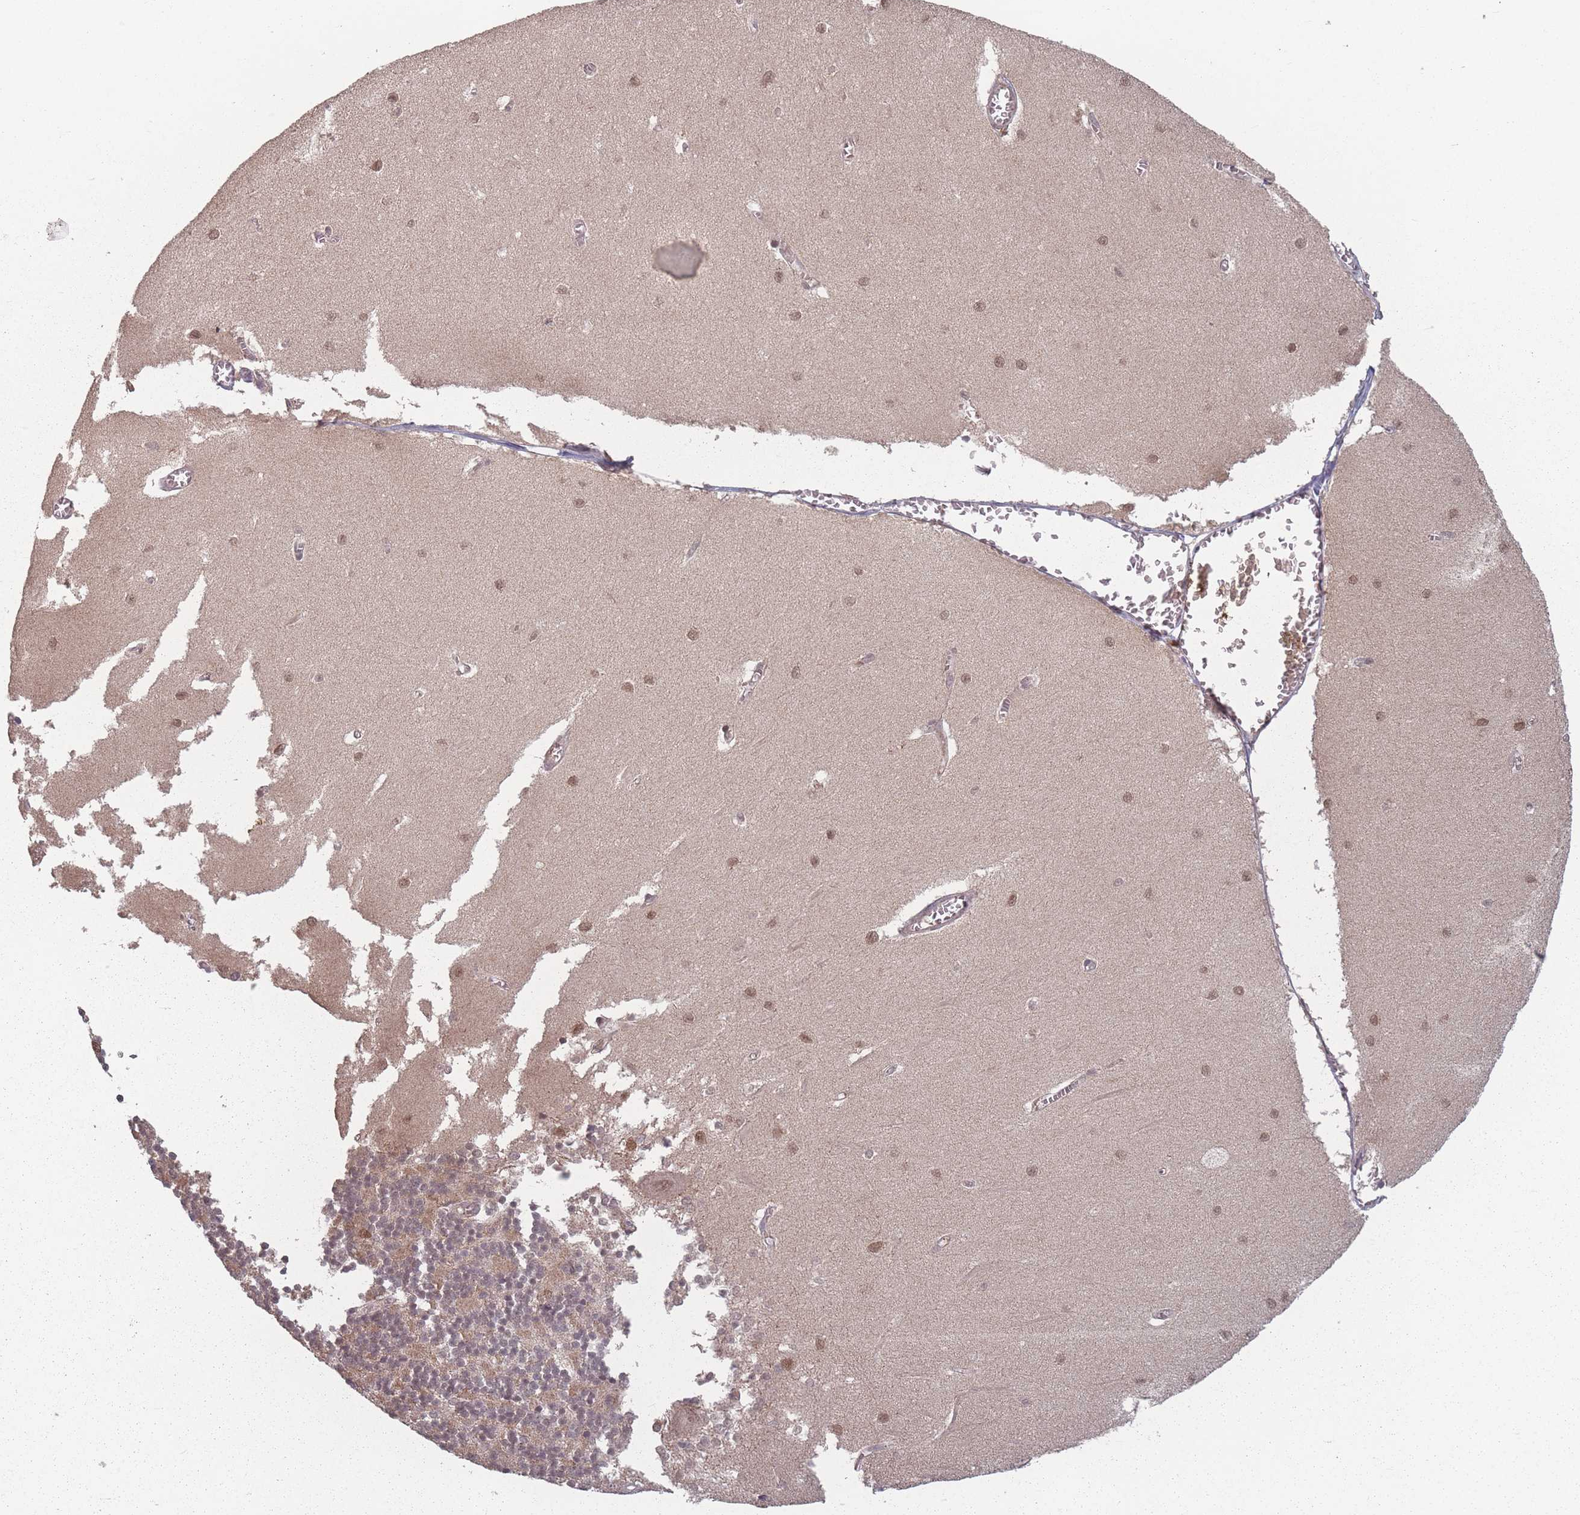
{"staining": {"intensity": "moderate", "quantity": ">75%", "location": "cytoplasmic/membranous"}, "tissue": "cerebellum", "cell_type": "Cells in granular layer", "image_type": "normal", "snomed": [{"axis": "morphology", "description": "Normal tissue, NOS"}, {"axis": "topography", "description": "Cerebellum"}], "caption": "This is a micrograph of immunohistochemistry staining of benign cerebellum, which shows moderate expression in the cytoplasmic/membranous of cells in granular layer.", "gene": "HAGH", "patient": {"sex": "male", "age": 37}}